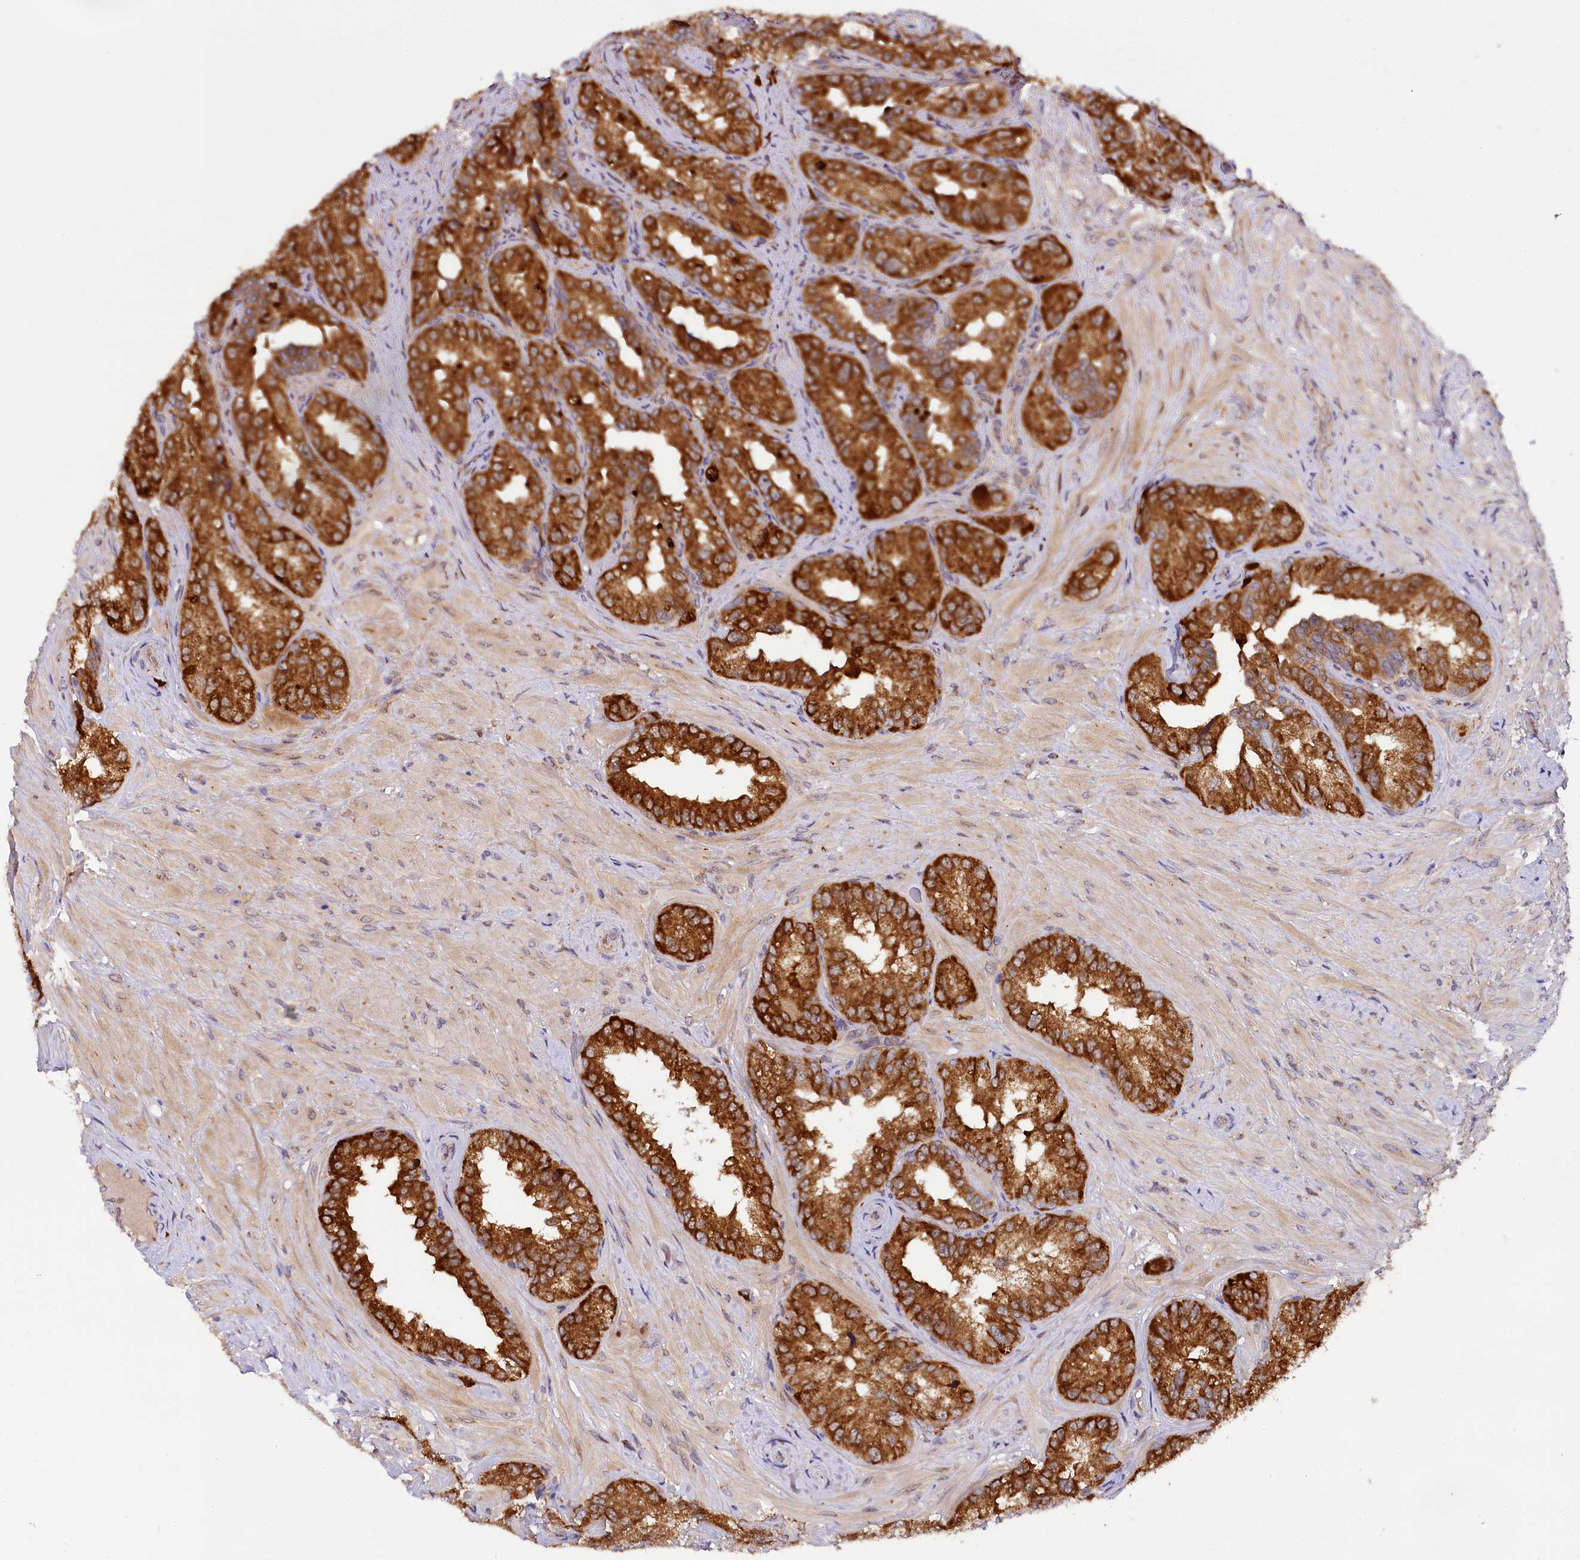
{"staining": {"intensity": "strong", "quantity": ">75%", "location": "cytoplasmic/membranous"}, "tissue": "seminal vesicle", "cell_type": "Glandular cells", "image_type": "normal", "snomed": [{"axis": "morphology", "description": "Normal tissue, NOS"}, {"axis": "topography", "description": "Seminal veicle"}, {"axis": "topography", "description": "Peripheral nerve tissue"}], "caption": "Protein expression by immunohistochemistry (IHC) exhibits strong cytoplasmic/membranous positivity in approximately >75% of glandular cells in benign seminal vesicle.", "gene": "UFM1", "patient": {"sex": "male", "age": 67}}